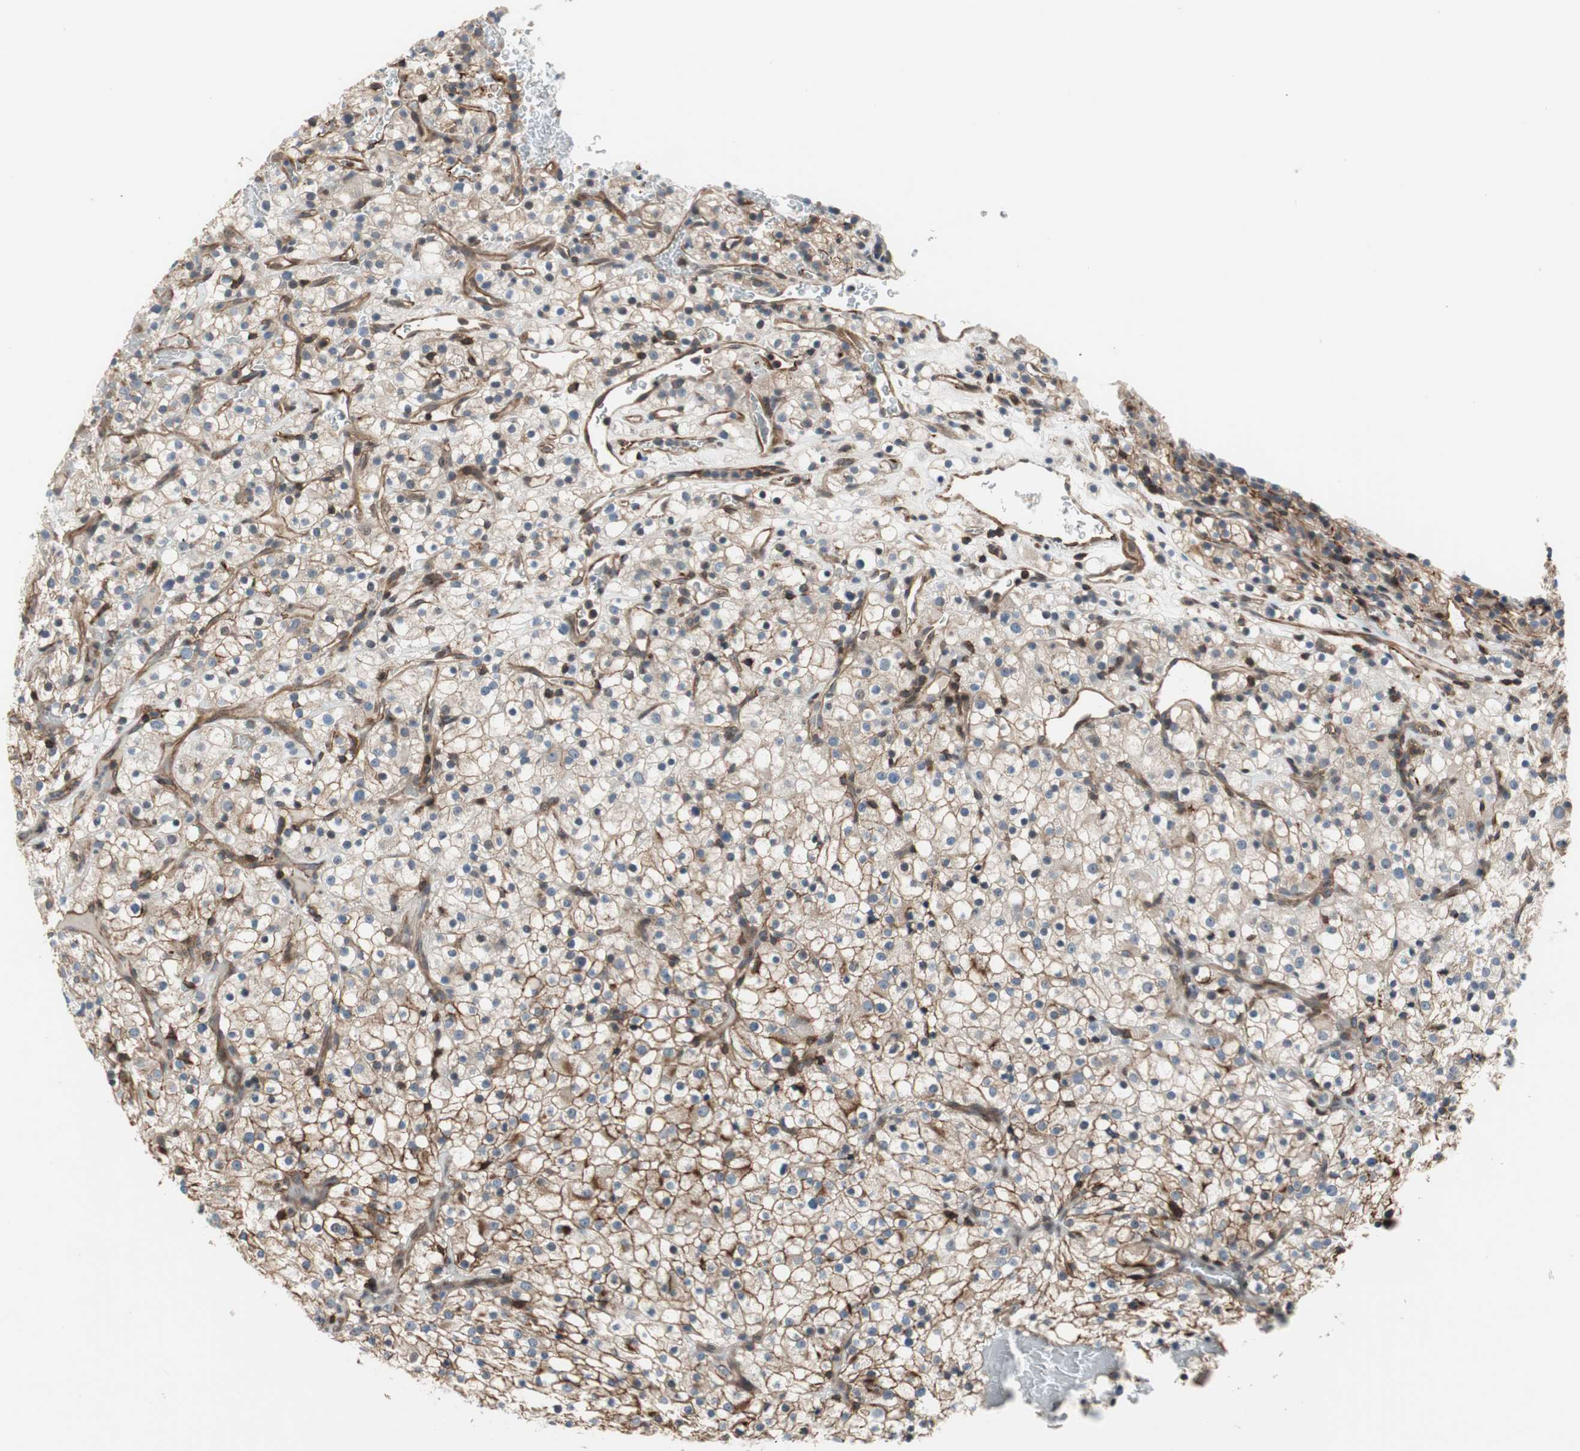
{"staining": {"intensity": "moderate", "quantity": "25%-75%", "location": "cytoplasmic/membranous"}, "tissue": "renal cancer", "cell_type": "Tumor cells", "image_type": "cancer", "snomed": [{"axis": "morphology", "description": "Normal tissue, NOS"}, {"axis": "morphology", "description": "Adenocarcinoma, NOS"}, {"axis": "topography", "description": "Kidney"}], "caption": "Human adenocarcinoma (renal) stained for a protein (brown) displays moderate cytoplasmic/membranous positive expression in approximately 25%-75% of tumor cells.", "gene": "GRHL1", "patient": {"sex": "female", "age": 72}}